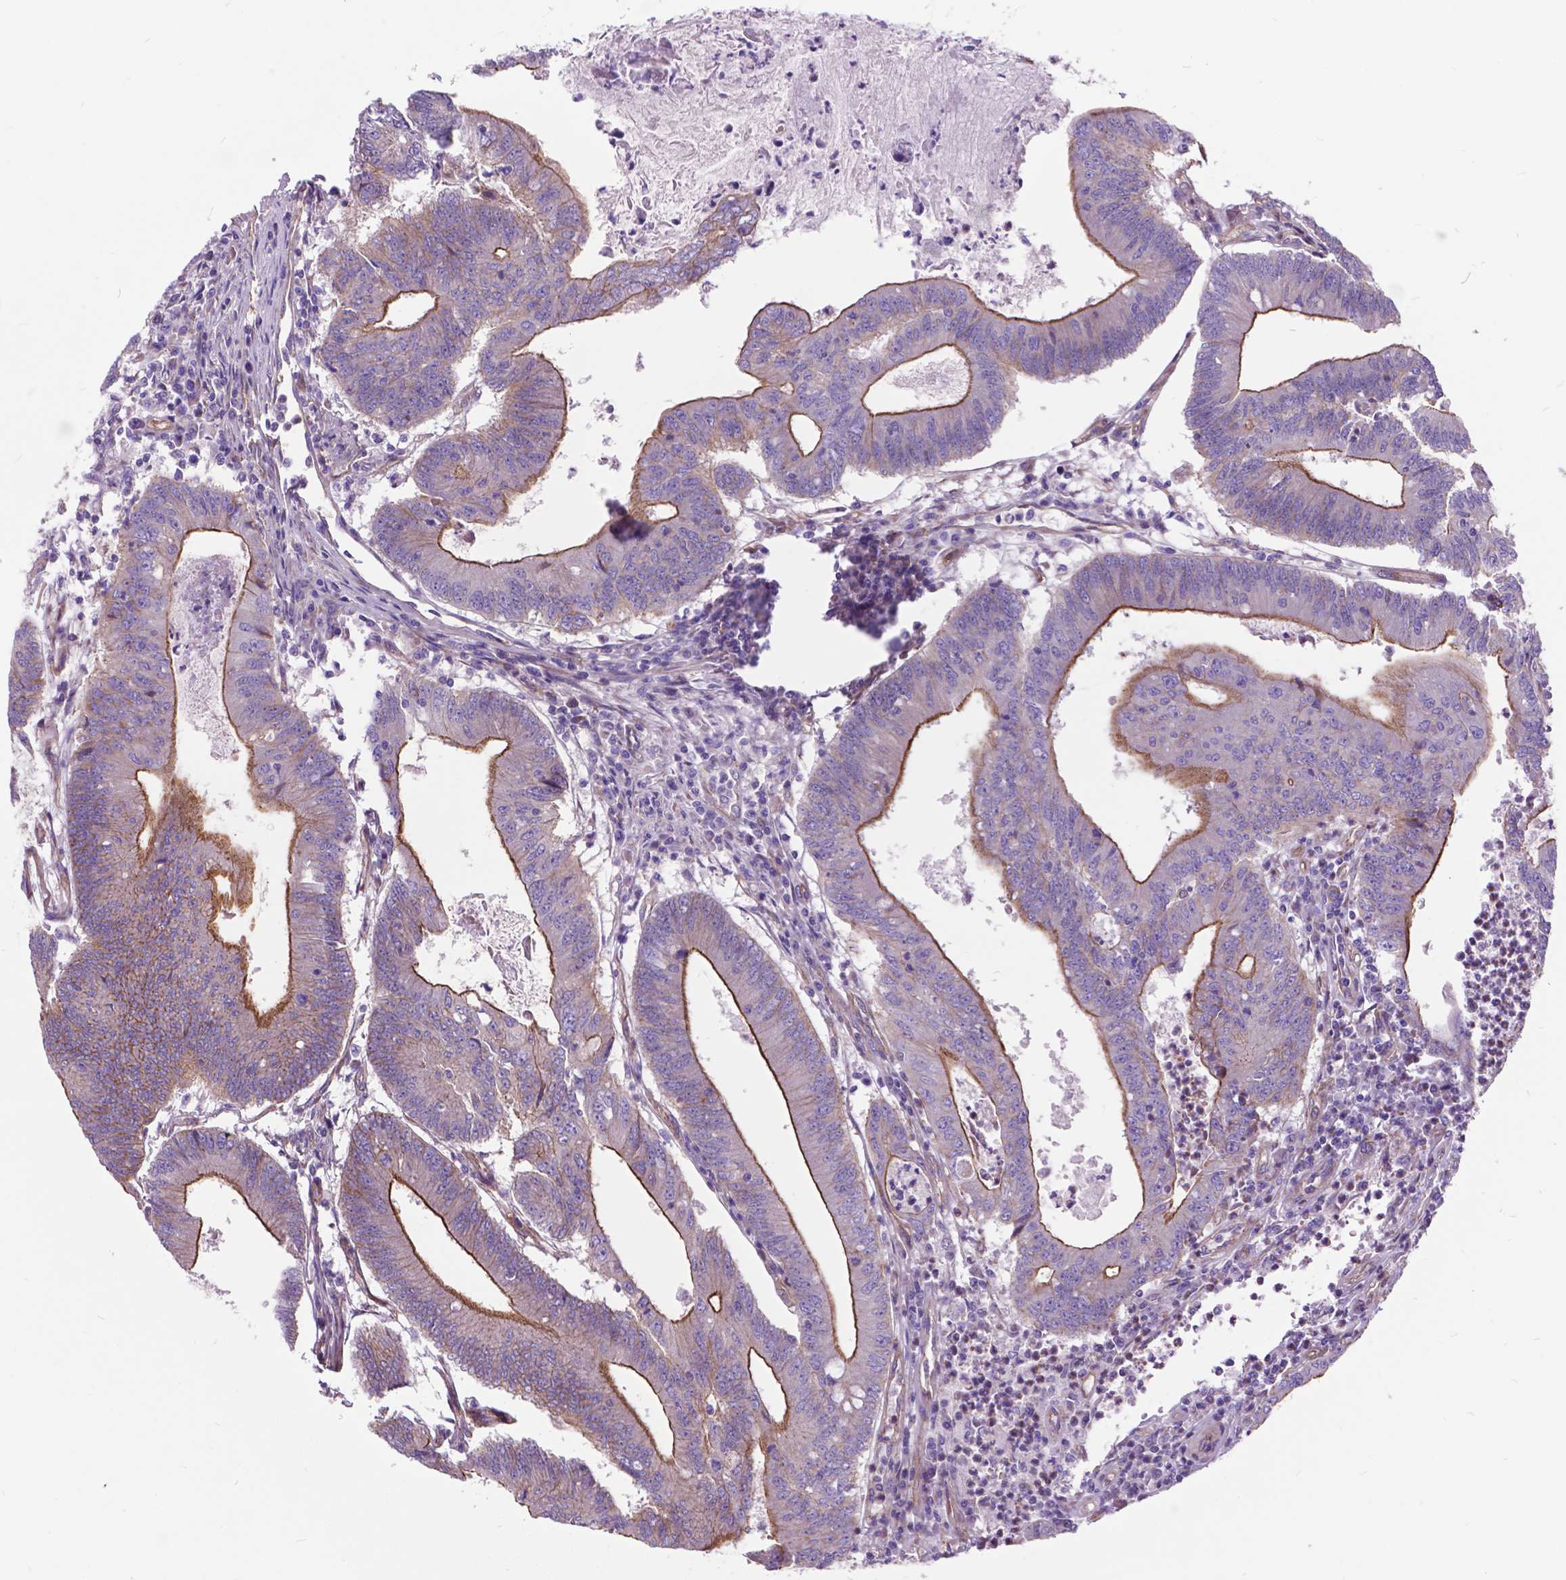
{"staining": {"intensity": "moderate", "quantity": "<25%", "location": "cytoplasmic/membranous"}, "tissue": "colorectal cancer", "cell_type": "Tumor cells", "image_type": "cancer", "snomed": [{"axis": "morphology", "description": "Adenocarcinoma, NOS"}, {"axis": "topography", "description": "Colon"}], "caption": "Protein expression analysis of colorectal cancer demonstrates moderate cytoplasmic/membranous staining in about <25% of tumor cells.", "gene": "FLT4", "patient": {"sex": "female", "age": 70}}